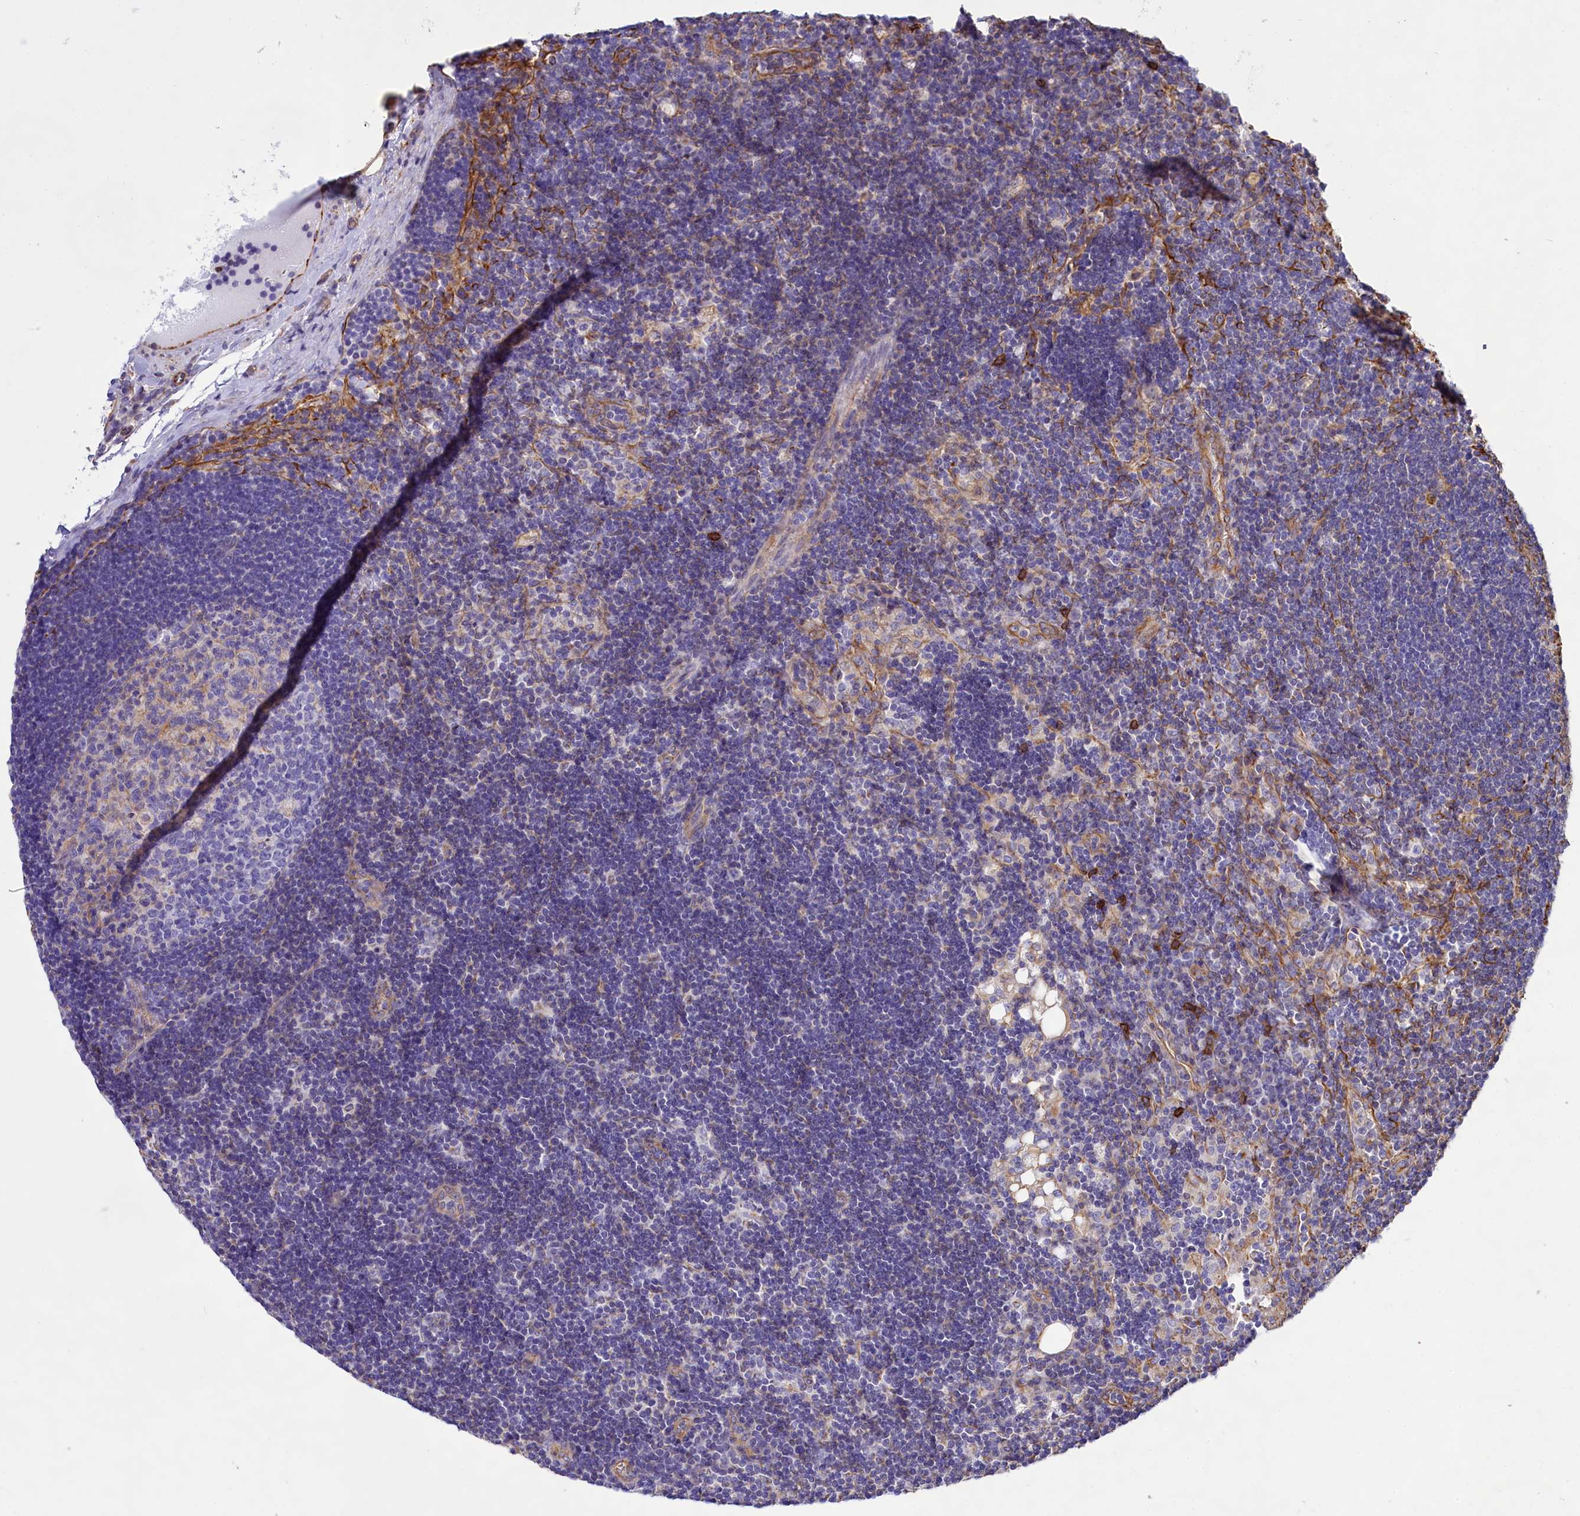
{"staining": {"intensity": "weak", "quantity": "<25%", "location": "cytoplasmic/membranous"}, "tissue": "lymph node", "cell_type": "Germinal center cells", "image_type": "normal", "snomed": [{"axis": "morphology", "description": "Normal tissue, NOS"}, {"axis": "topography", "description": "Lymph node"}], "caption": "DAB (3,3'-diaminobenzidine) immunohistochemical staining of normal lymph node demonstrates no significant staining in germinal center cells.", "gene": "CD99", "patient": {"sex": "male", "age": 24}}